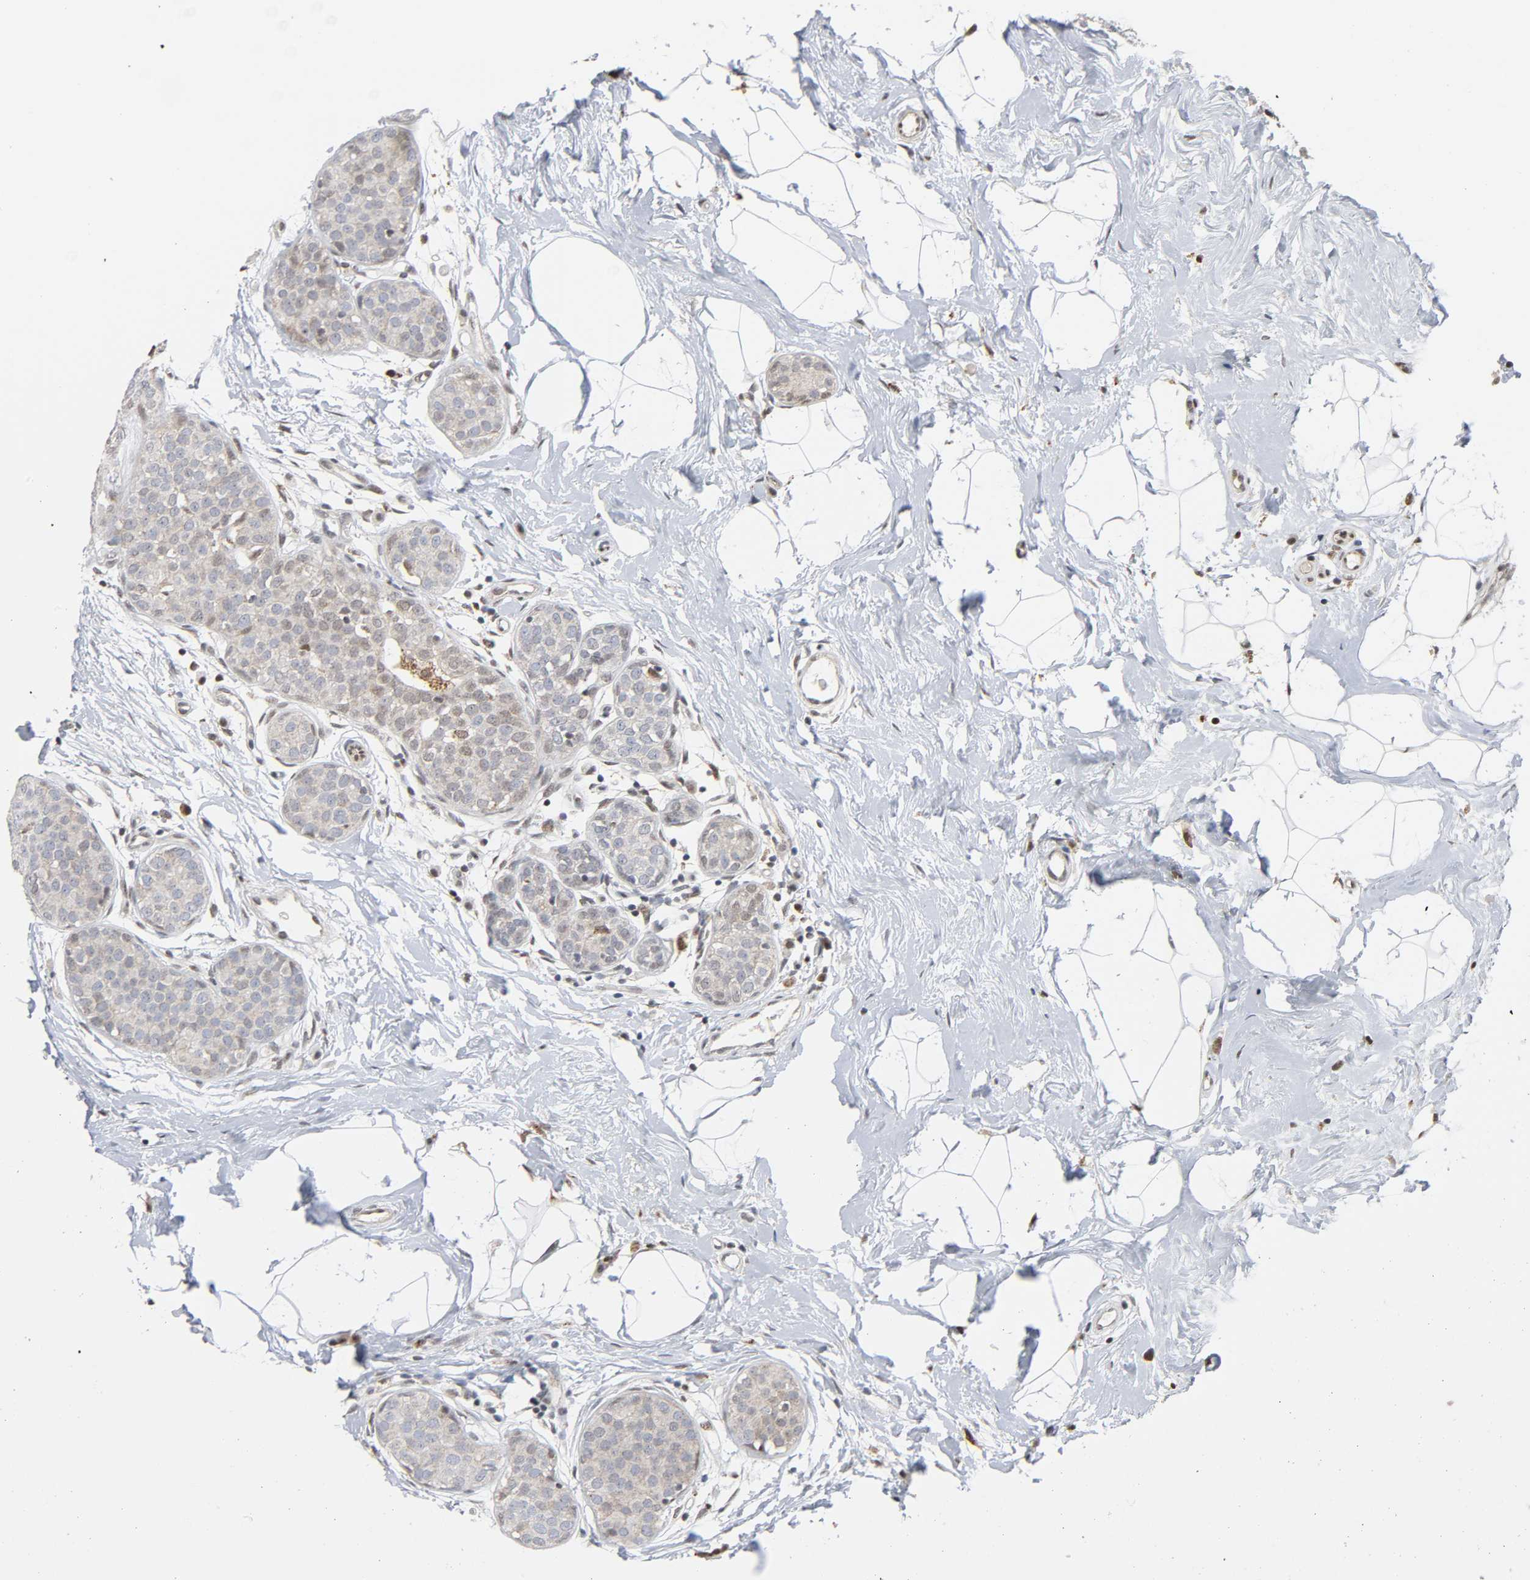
{"staining": {"intensity": "weak", "quantity": ">75%", "location": "cytoplasmic/membranous"}, "tissue": "breast cancer", "cell_type": "Tumor cells", "image_type": "cancer", "snomed": [{"axis": "morphology", "description": "Lobular carcinoma, in situ"}, {"axis": "morphology", "description": "Lobular carcinoma"}, {"axis": "topography", "description": "Breast"}], "caption": "A high-resolution photomicrograph shows IHC staining of lobular carcinoma (breast), which shows weak cytoplasmic/membranous staining in approximately >75% of tumor cells.", "gene": "KAT2B", "patient": {"sex": "female", "age": 41}}